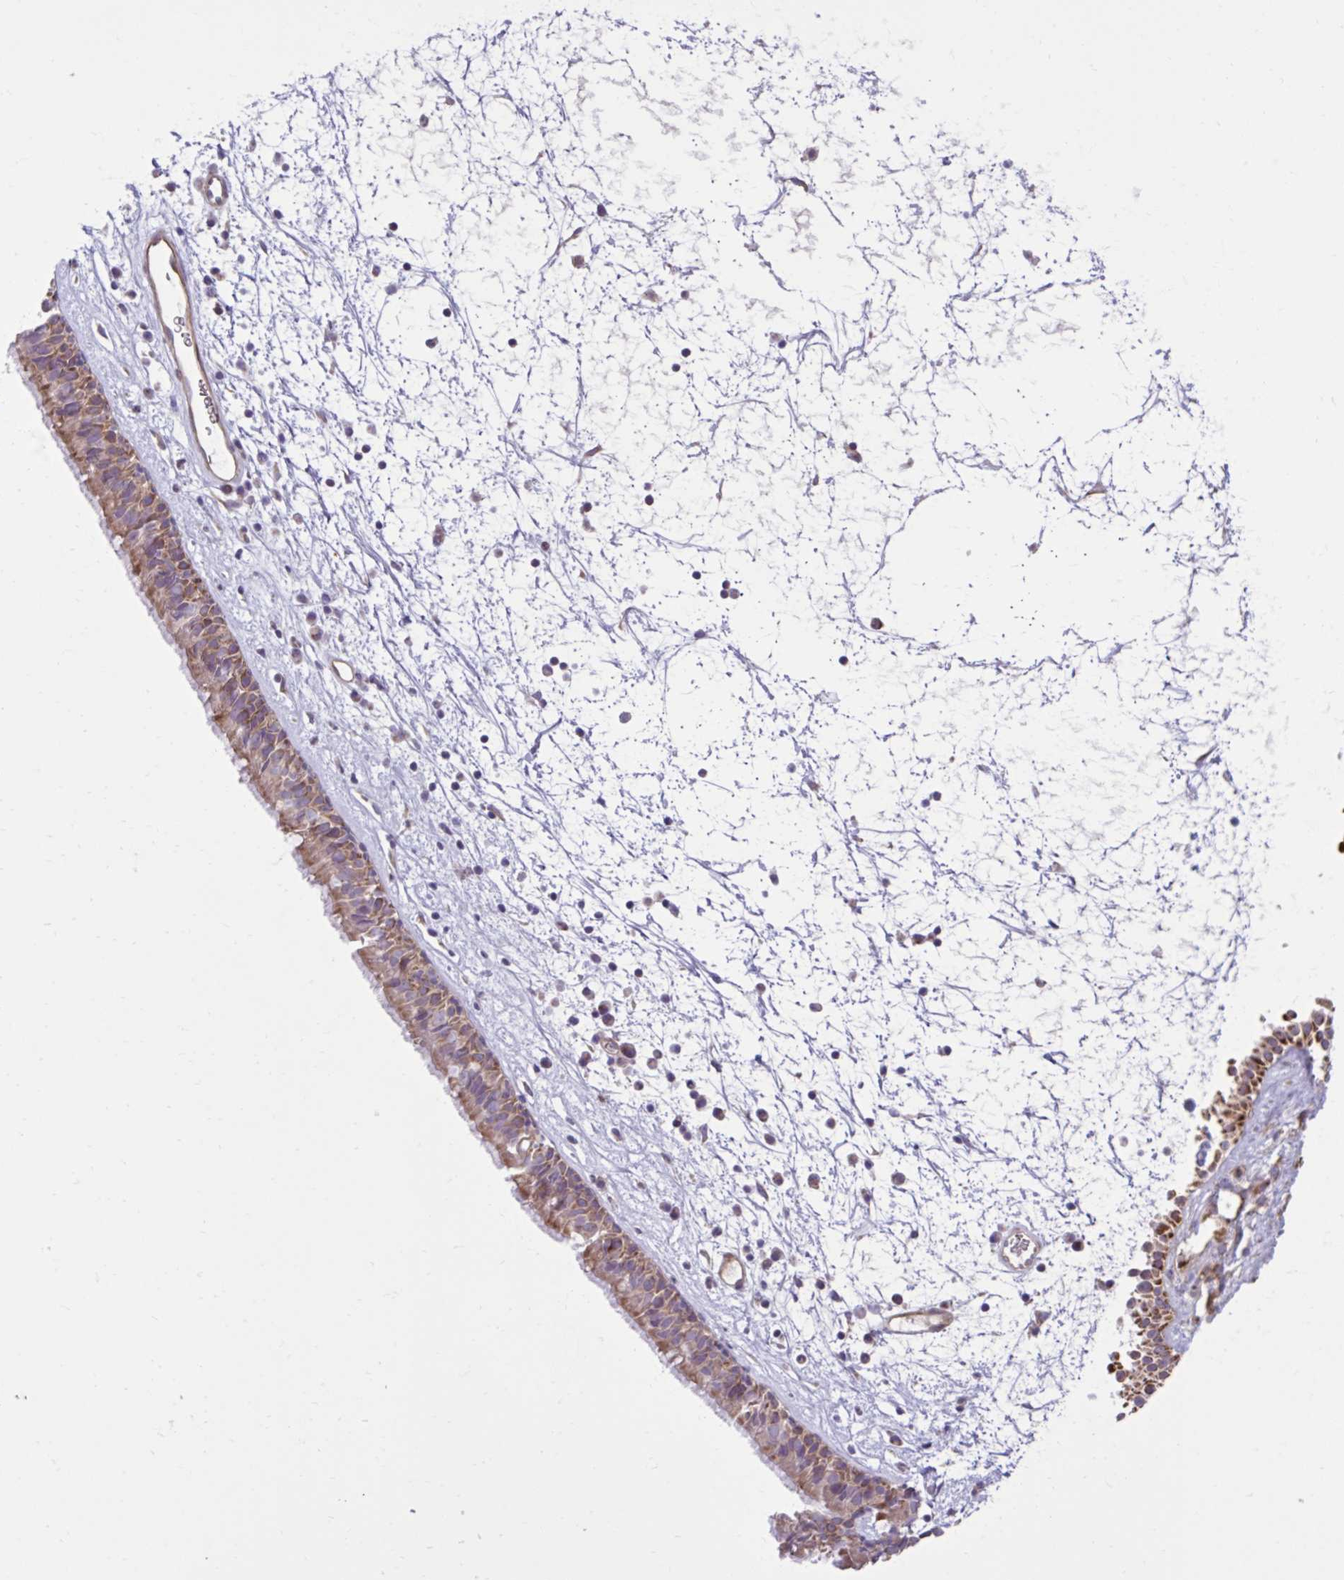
{"staining": {"intensity": "strong", "quantity": ">75%", "location": "cytoplasmic/membranous"}, "tissue": "nasopharynx", "cell_type": "Respiratory epithelial cells", "image_type": "normal", "snomed": [{"axis": "morphology", "description": "Normal tissue, NOS"}, {"axis": "topography", "description": "Nasopharynx"}], "caption": "Immunohistochemical staining of unremarkable human nasopharynx reveals >75% levels of strong cytoplasmic/membranous protein staining in approximately >75% of respiratory epithelial cells.", "gene": "LIMS1", "patient": {"sex": "male", "age": 24}}